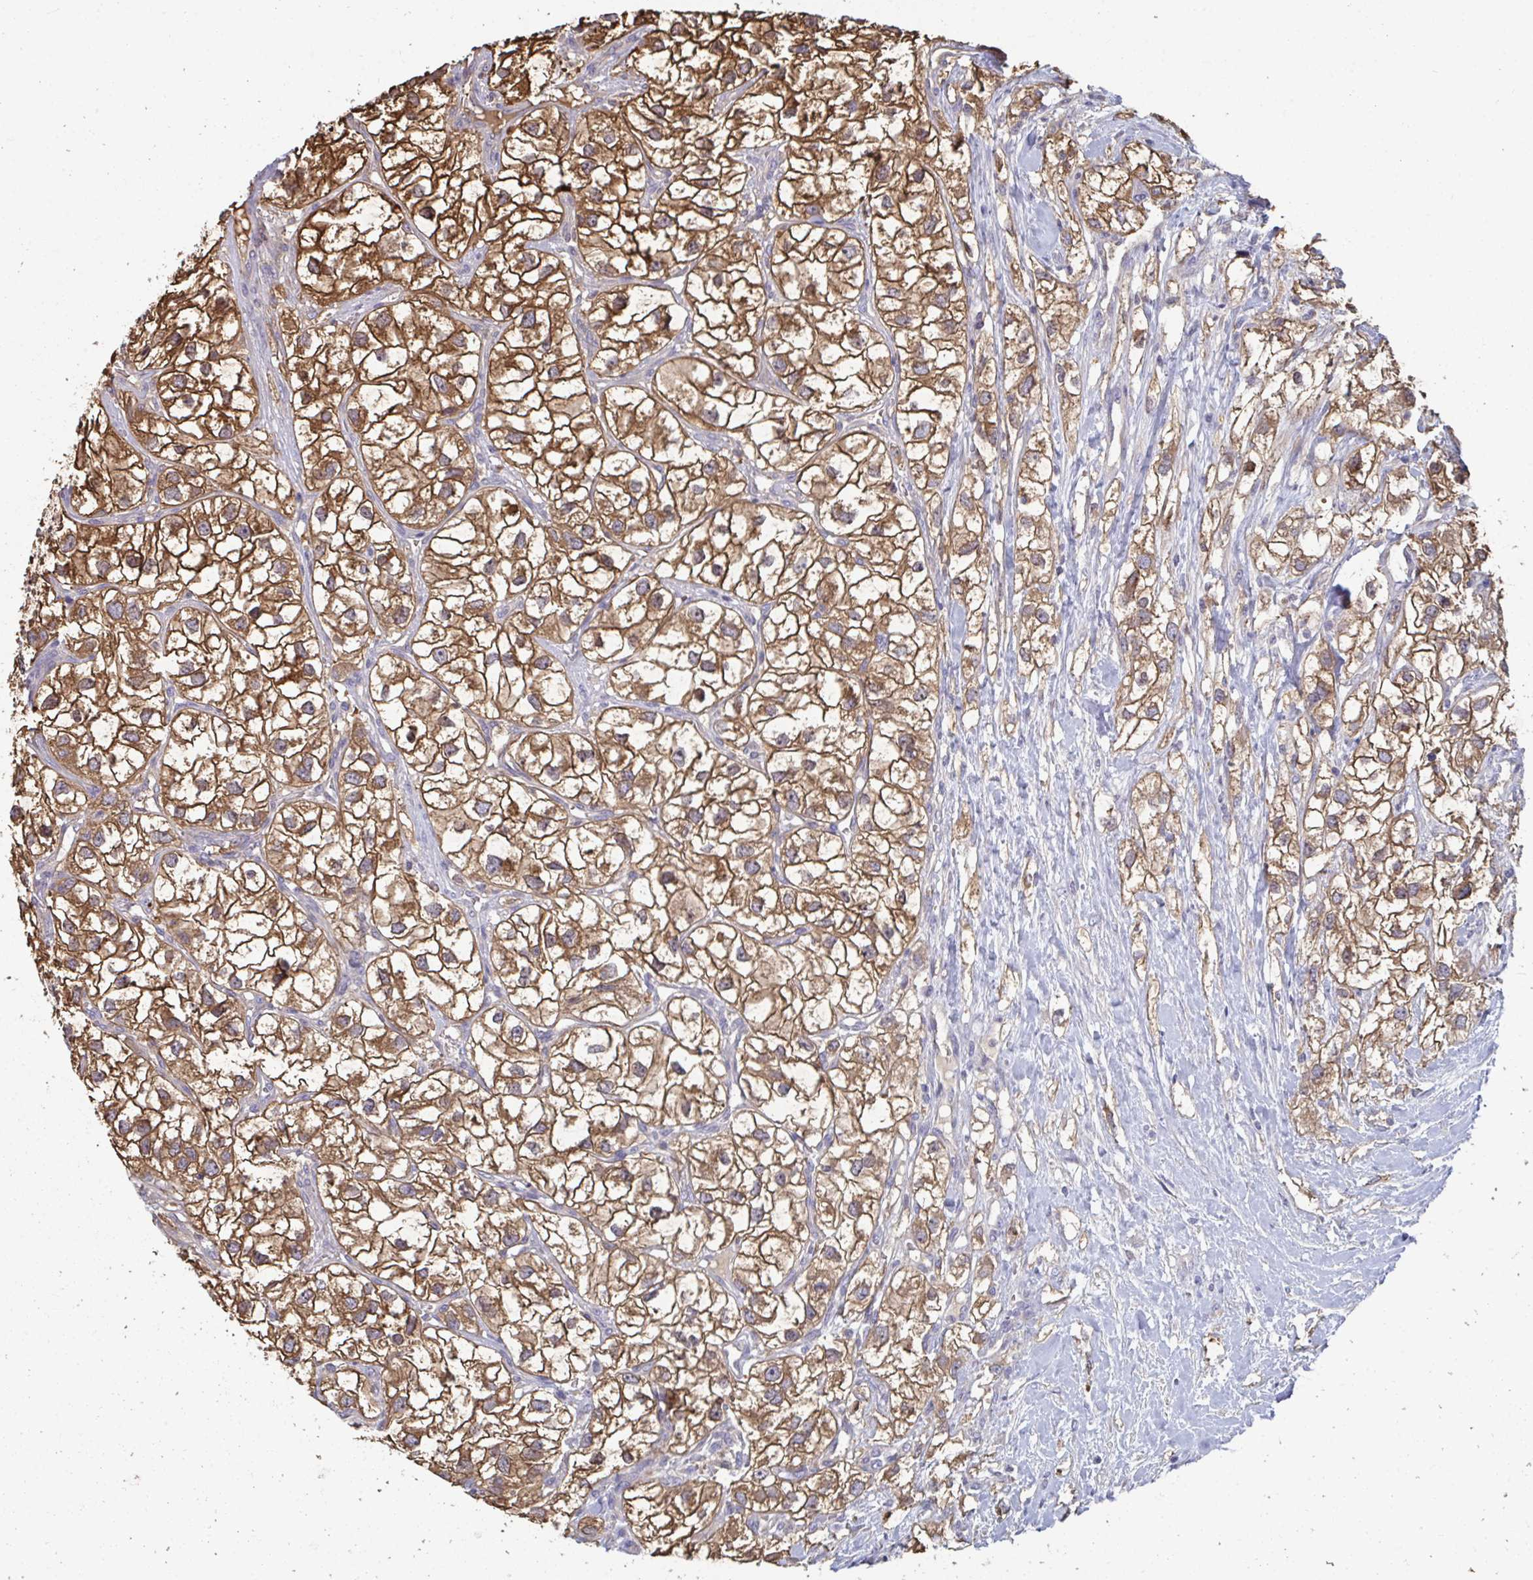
{"staining": {"intensity": "strong", "quantity": ">75%", "location": "cytoplasmic/membranous"}, "tissue": "renal cancer", "cell_type": "Tumor cells", "image_type": "cancer", "snomed": [{"axis": "morphology", "description": "Adenocarcinoma, NOS"}, {"axis": "topography", "description": "Kidney"}], "caption": "Protein expression by immunohistochemistry displays strong cytoplasmic/membranous staining in about >75% of tumor cells in renal adenocarcinoma.", "gene": "TTC9C", "patient": {"sex": "male", "age": 59}}